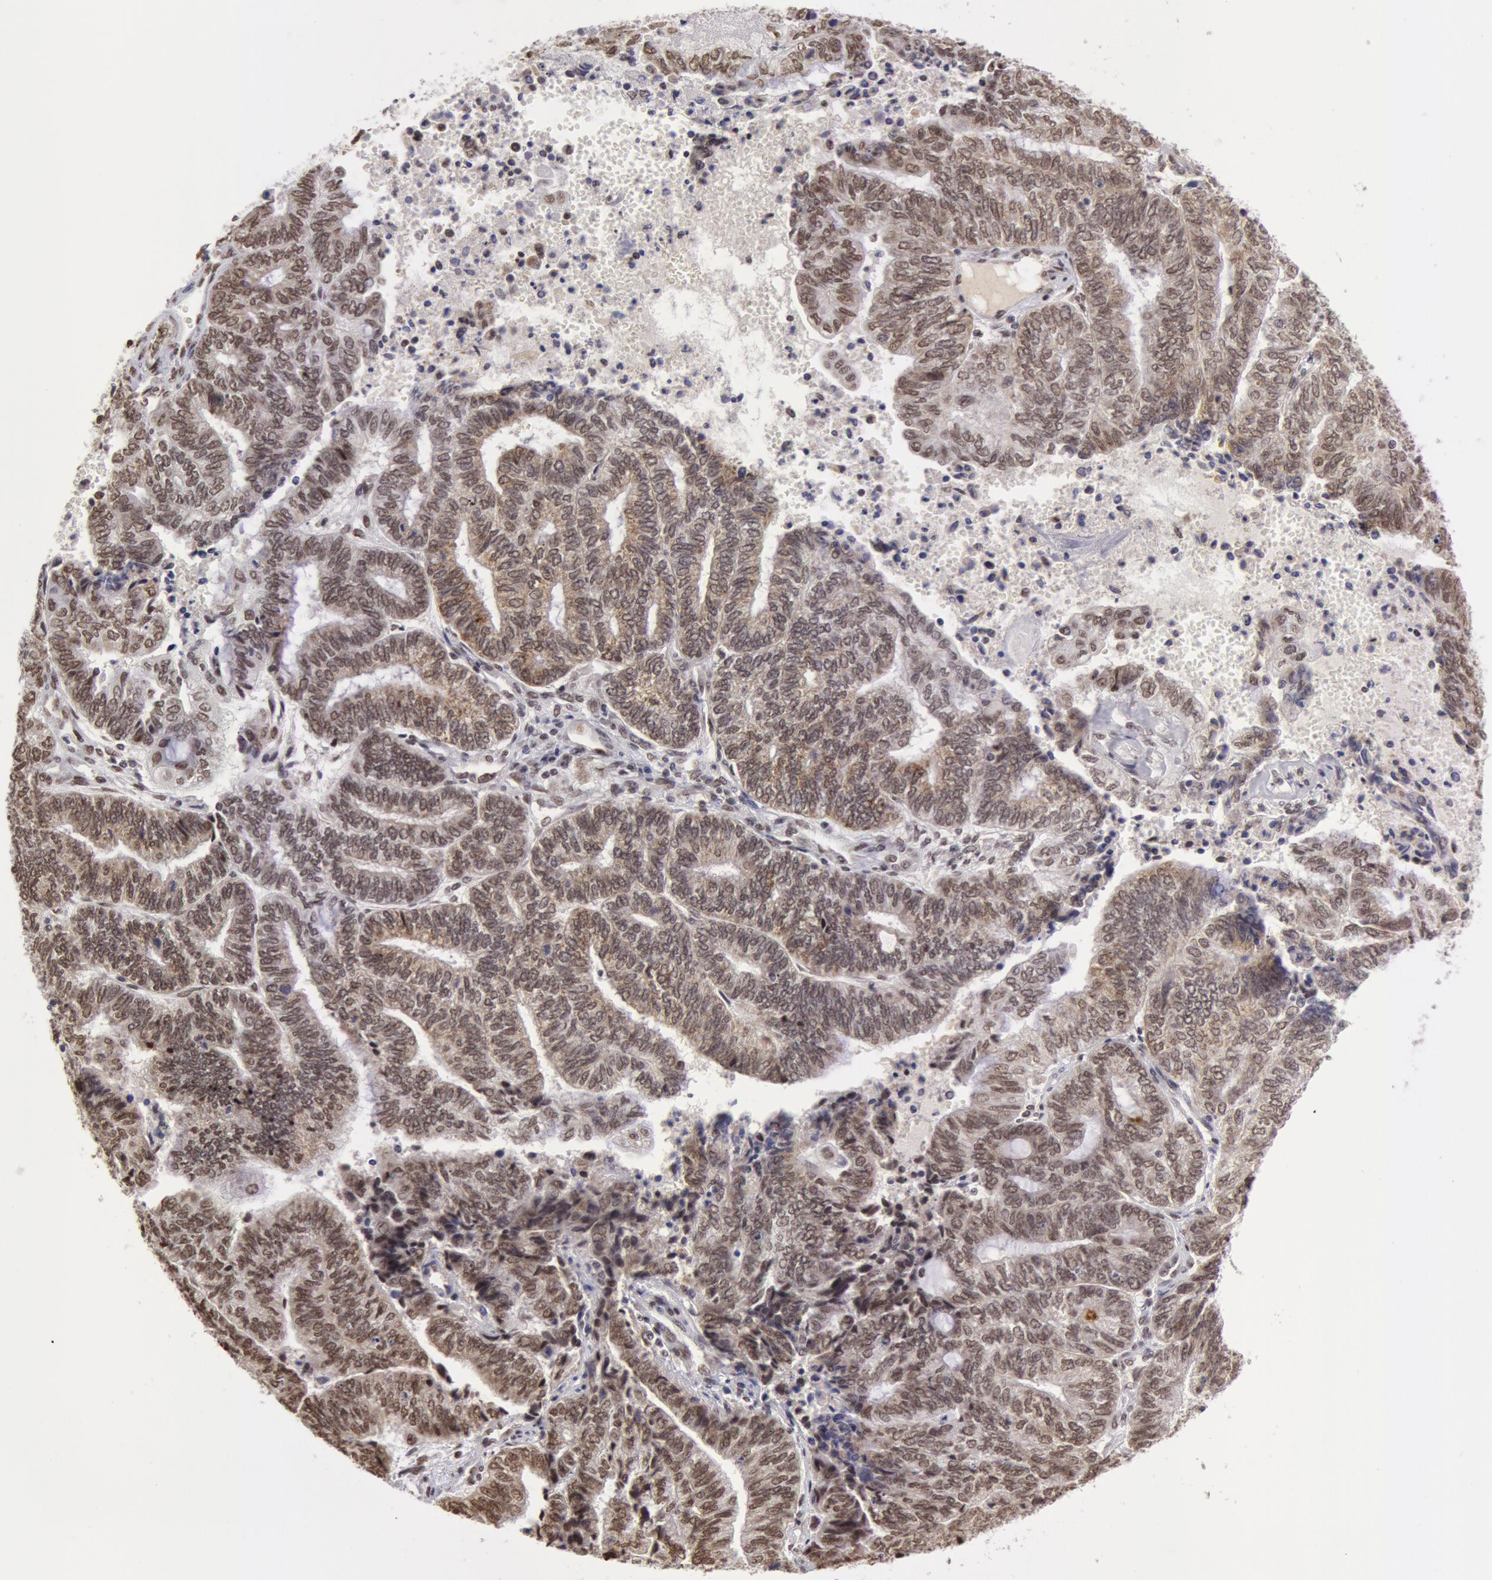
{"staining": {"intensity": "strong", "quantity": ">75%", "location": "cytoplasmic/membranous,nuclear"}, "tissue": "endometrial cancer", "cell_type": "Tumor cells", "image_type": "cancer", "snomed": [{"axis": "morphology", "description": "Adenocarcinoma, NOS"}, {"axis": "topography", "description": "Uterus"}, {"axis": "topography", "description": "Endometrium"}], "caption": "A brown stain shows strong cytoplasmic/membranous and nuclear positivity of a protein in endometrial cancer tumor cells. (DAB (3,3'-diaminobenzidine) IHC with brightfield microscopy, high magnification).", "gene": "VRTN", "patient": {"sex": "female", "age": 70}}